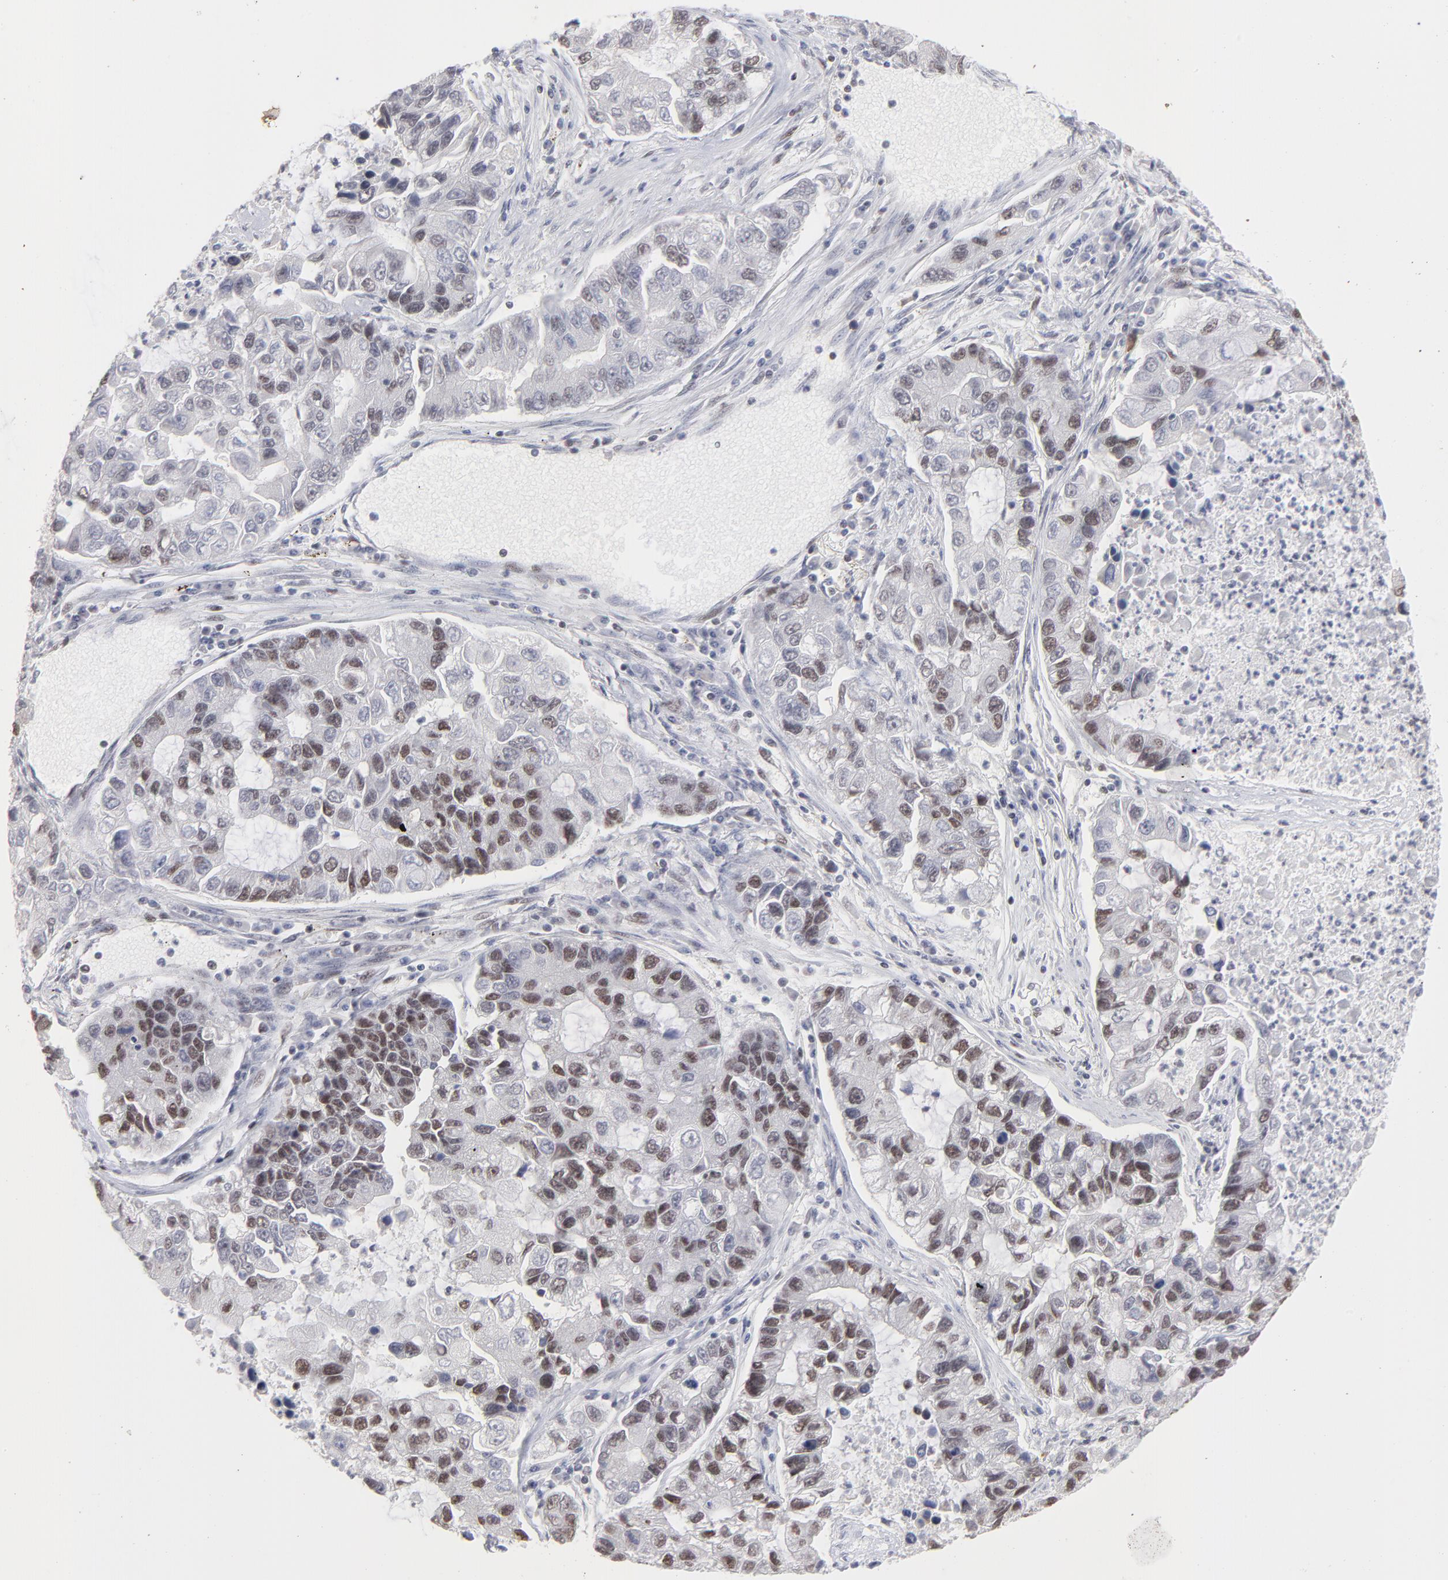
{"staining": {"intensity": "strong", "quantity": "25%-75%", "location": "nuclear"}, "tissue": "lung cancer", "cell_type": "Tumor cells", "image_type": "cancer", "snomed": [{"axis": "morphology", "description": "Adenocarcinoma, NOS"}, {"axis": "topography", "description": "Lung"}], "caption": "Strong nuclear protein positivity is present in approximately 25%-75% of tumor cells in adenocarcinoma (lung). (DAB (3,3'-diaminobenzidine) IHC with brightfield microscopy, high magnification).", "gene": "ZNF3", "patient": {"sex": "female", "age": 51}}